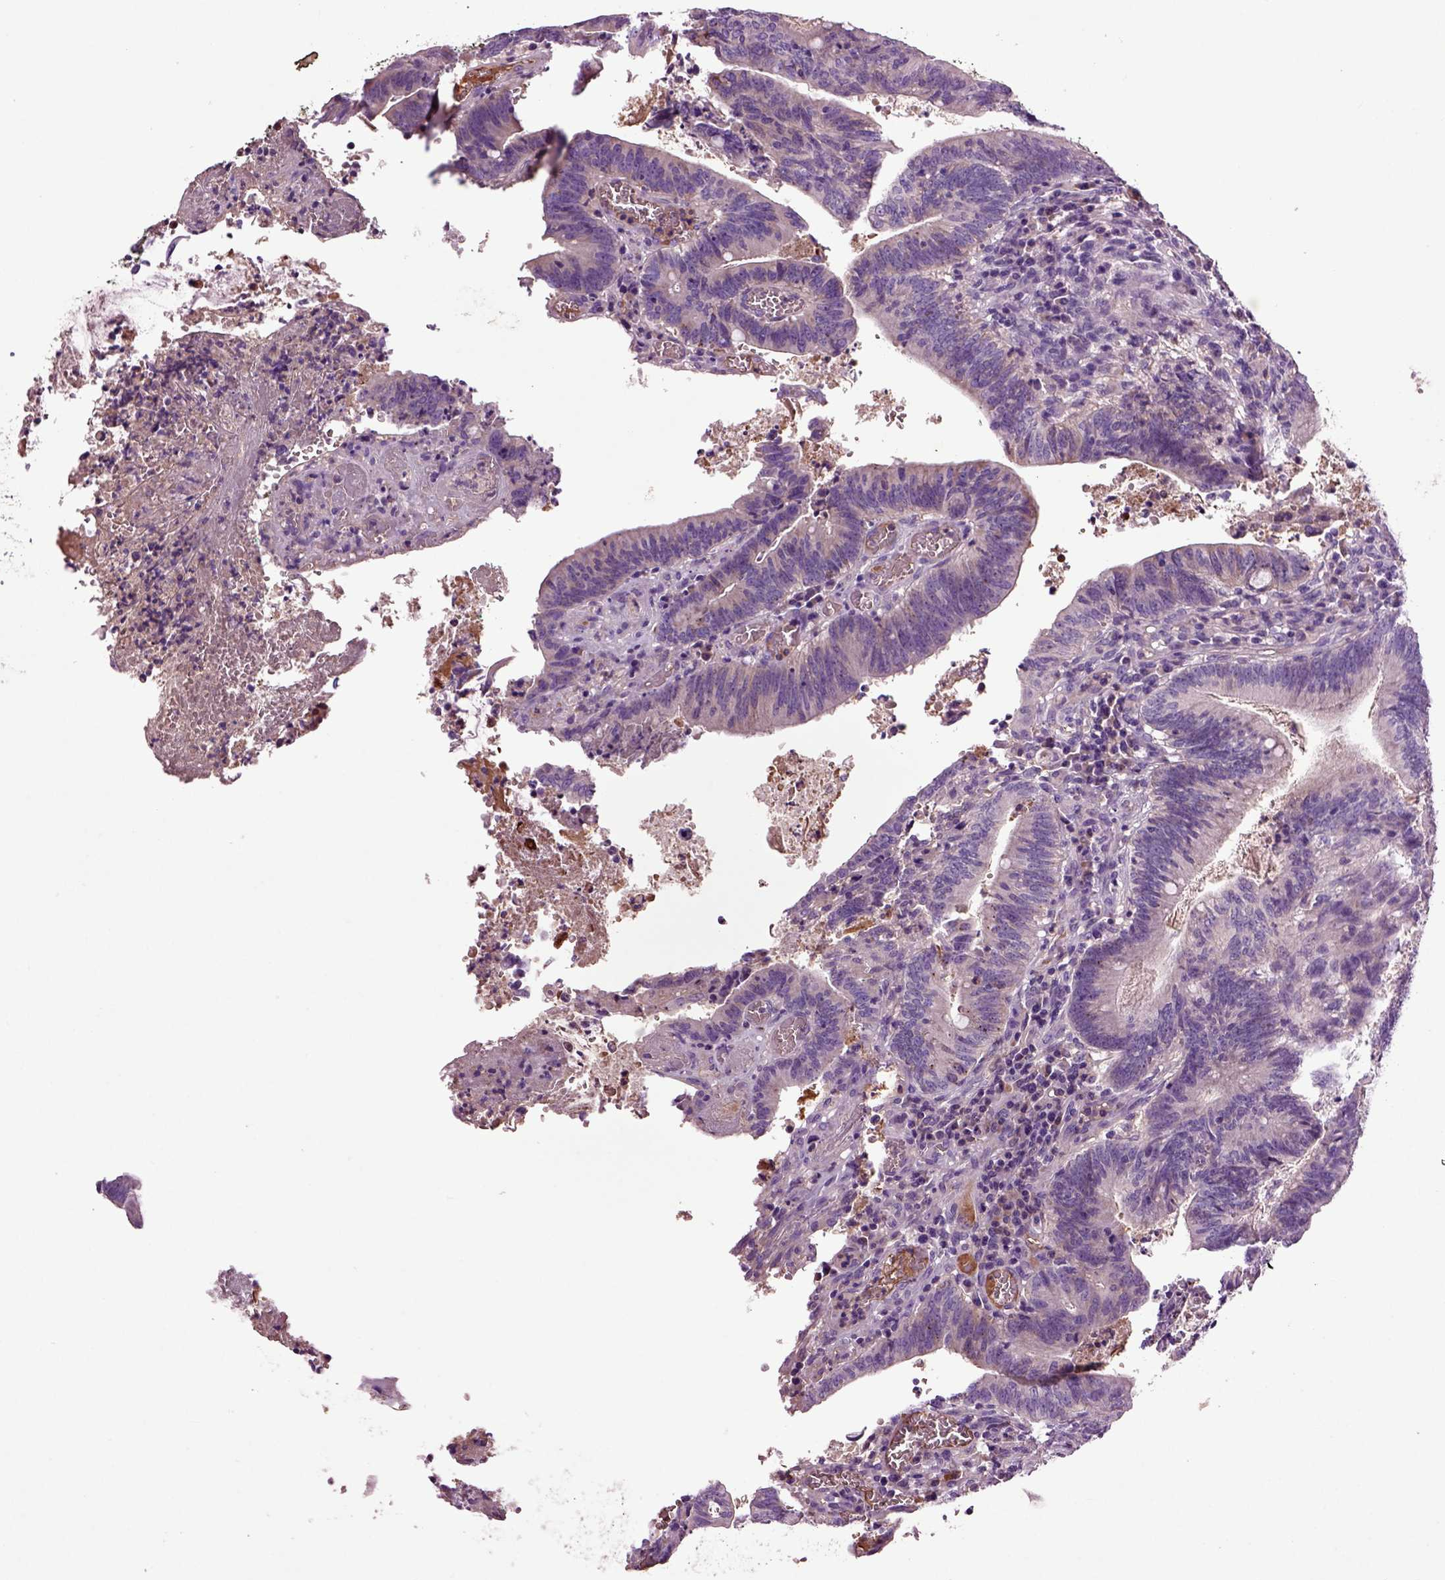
{"staining": {"intensity": "weak", "quantity": "<25%", "location": "cytoplasmic/membranous"}, "tissue": "colorectal cancer", "cell_type": "Tumor cells", "image_type": "cancer", "snomed": [{"axis": "morphology", "description": "Adenocarcinoma, NOS"}, {"axis": "topography", "description": "Colon"}], "caption": "Colorectal adenocarcinoma stained for a protein using IHC demonstrates no positivity tumor cells.", "gene": "SPON1", "patient": {"sex": "female", "age": 70}}